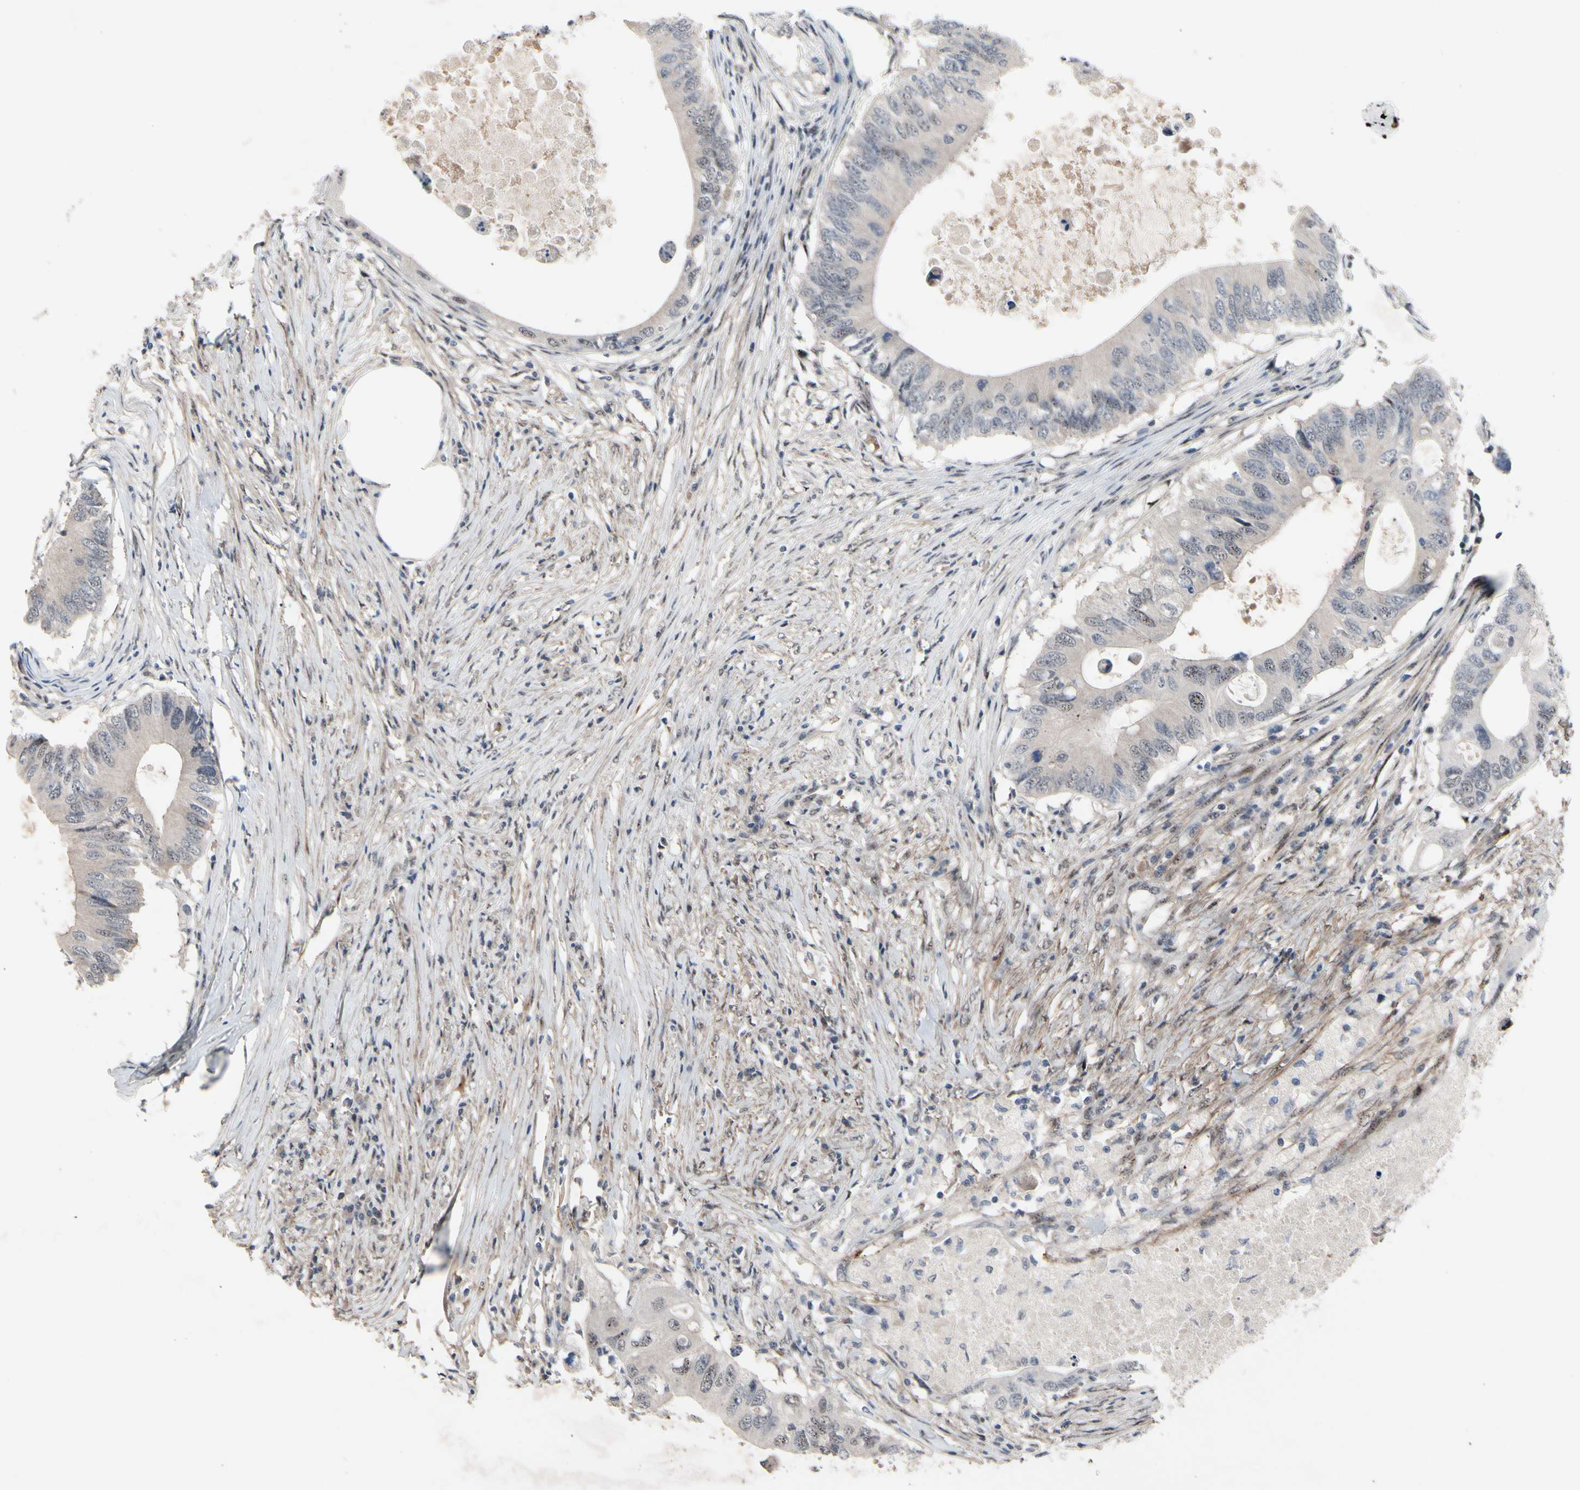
{"staining": {"intensity": "weak", "quantity": "<25%", "location": "cytoplasmic/membranous,nuclear"}, "tissue": "colorectal cancer", "cell_type": "Tumor cells", "image_type": "cancer", "snomed": [{"axis": "morphology", "description": "Adenocarcinoma, NOS"}, {"axis": "topography", "description": "Colon"}], "caption": "Tumor cells show no significant protein positivity in colorectal adenocarcinoma.", "gene": "SOX7", "patient": {"sex": "male", "age": 71}}